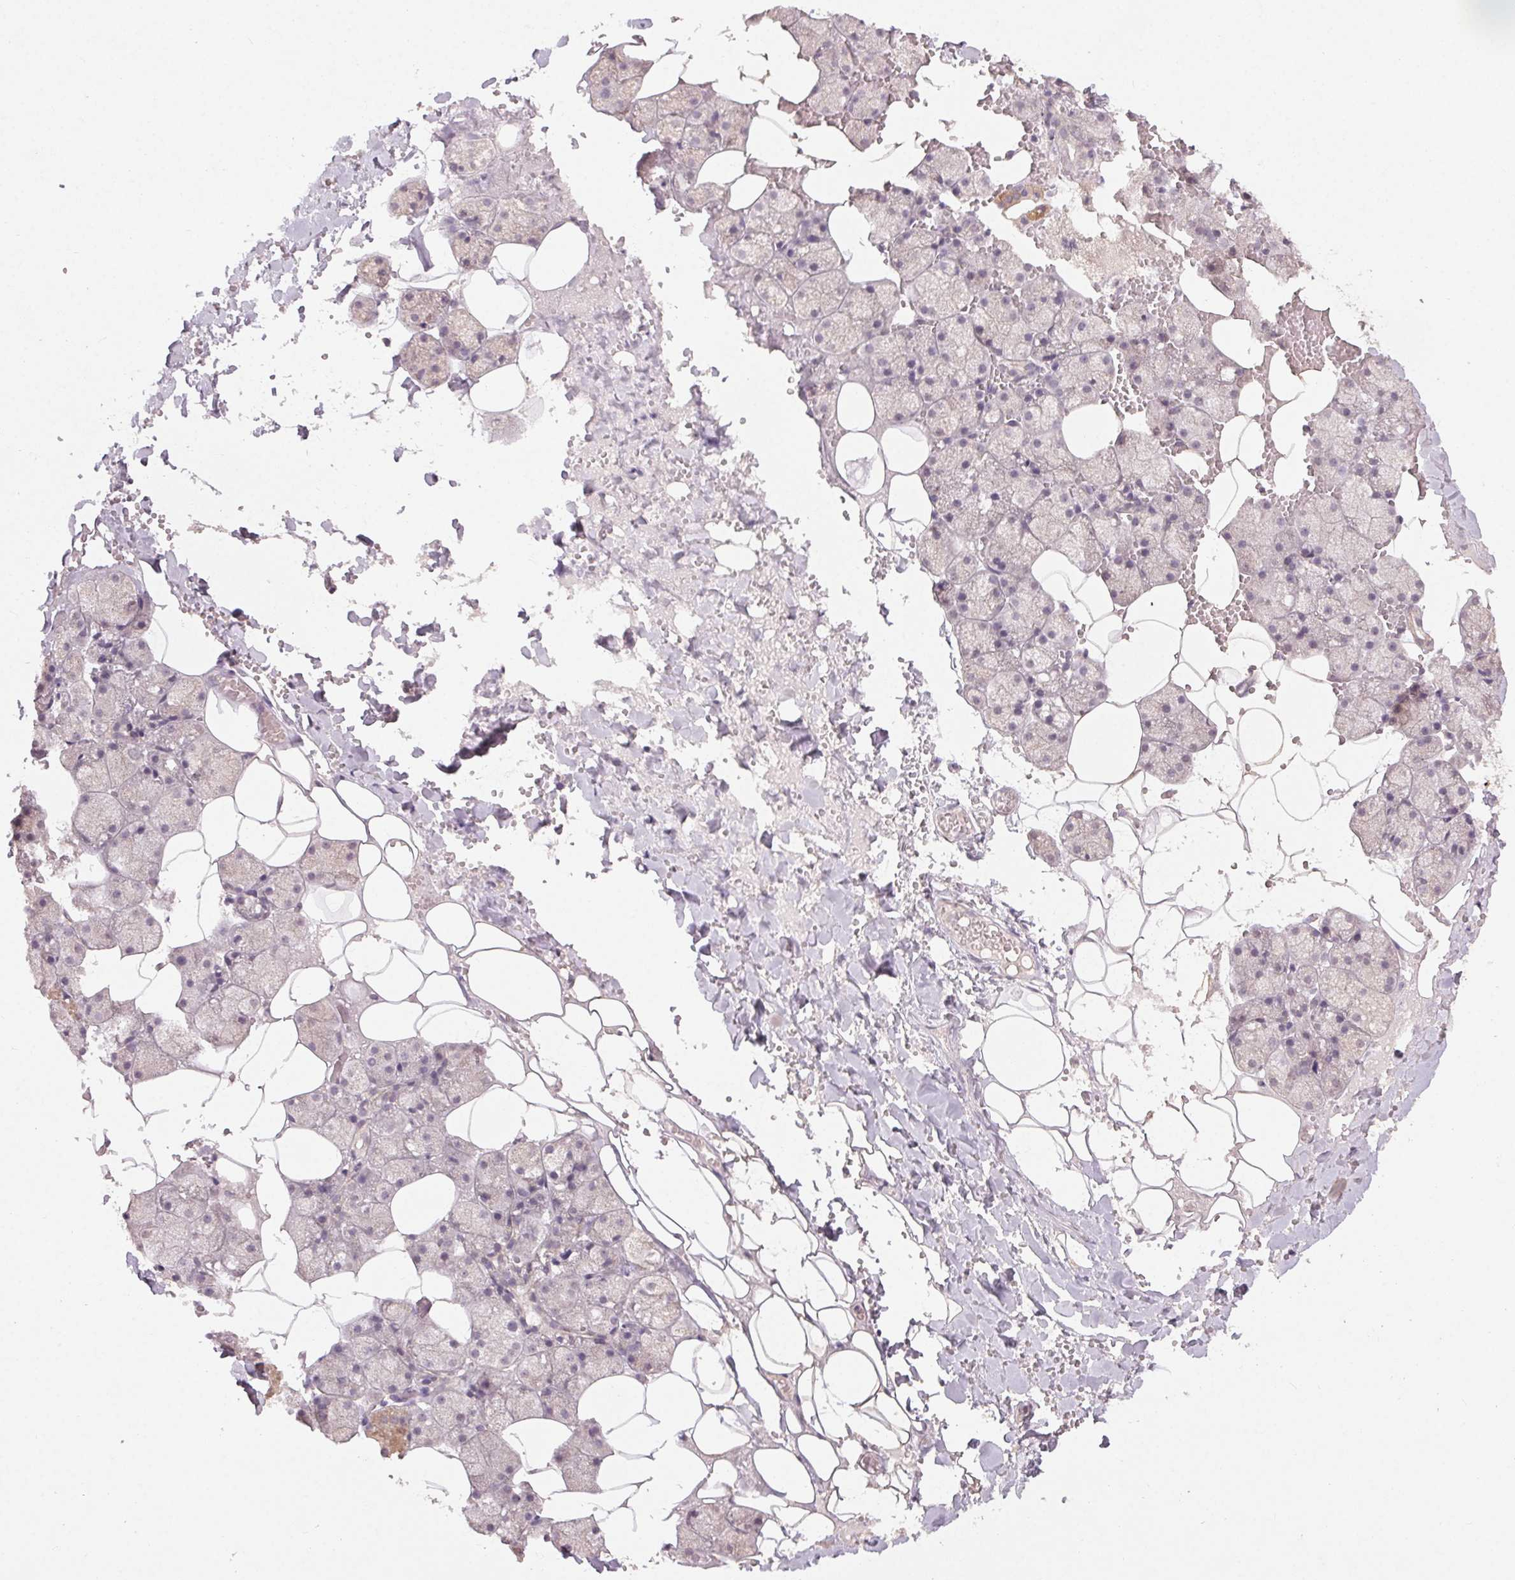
{"staining": {"intensity": "weak", "quantity": "<25%", "location": "cytoplasmic/membranous"}, "tissue": "salivary gland", "cell_type": "Glandular cells", "image_type": "normal", "snomed": [{"axis": "morphology", "description": "Normal tissue, NOS"}, {"axis": "topography", "description": "Salivary gland"}], "caption": "This is an immunohistochemistry (IHC) photomicrograph of normal human salivary gland. There is no positivity in glandular cells.", "gene": "ENSG00000255641", "patient": {"sex": "male", "age": 38}}